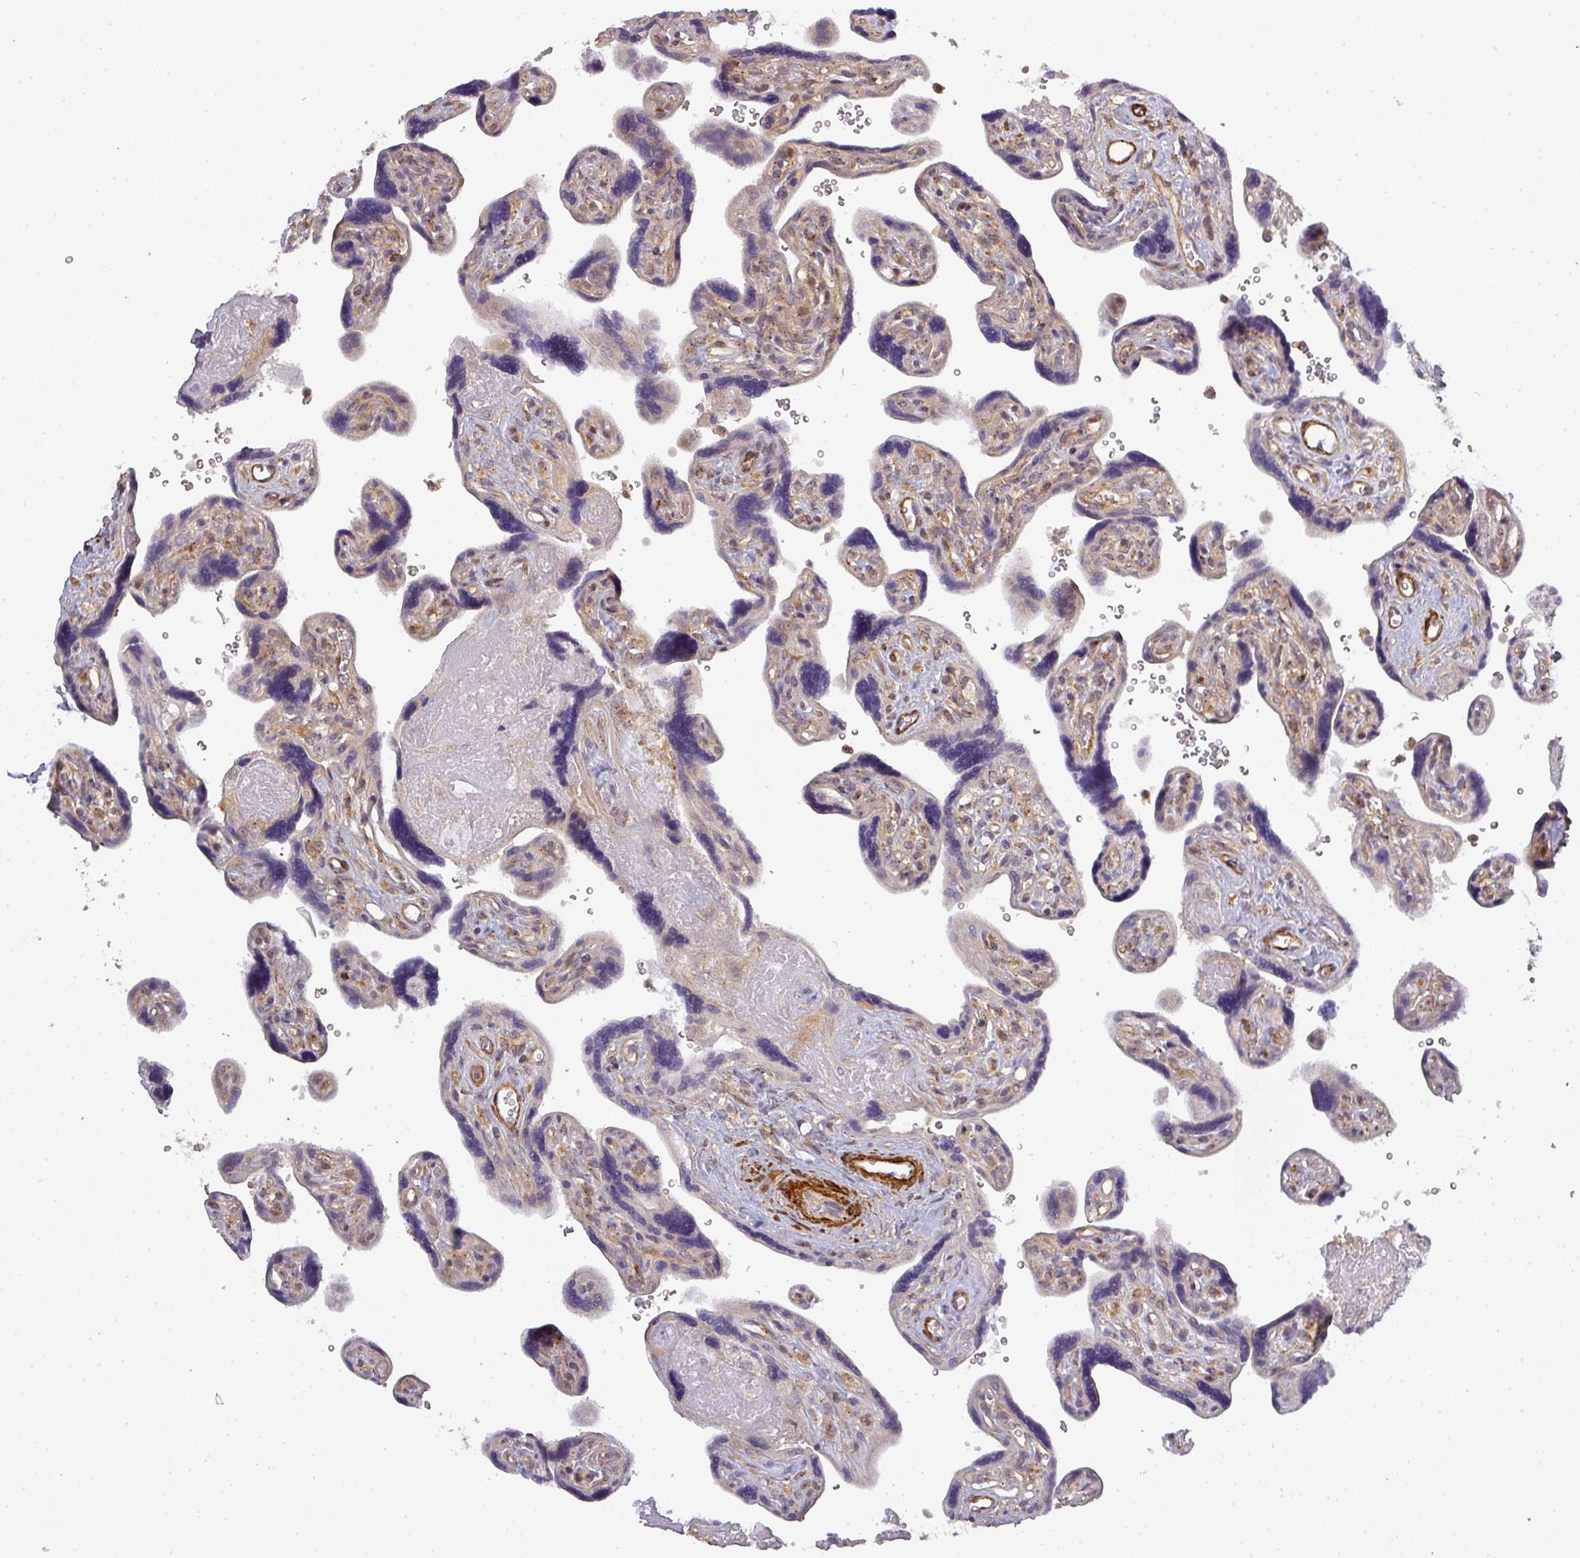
{"staining": {"intensity": "weak", "quantity": "<25%", "location": "cytoplasmic/membranous"}, "tissue": "placenta", "cell_type": "Trophoblastic cells", "image_type": "normal", "snomed": [{"axis": "morphology", "description": "Normal tissue, NOS"}, {"axis": "topography", "description": "Placenta"}], "caption": "Normal placenta was stained to show a protein in brown. There is no significant expression in trophoblastic cells. (DAB (3,3'-diaminobenzidine) immunohistochemistry (IHC) visualized using brightfield microscopy, high magnification).", "gene": "NIN", "patient": {"sex": "female", "age": 39}}